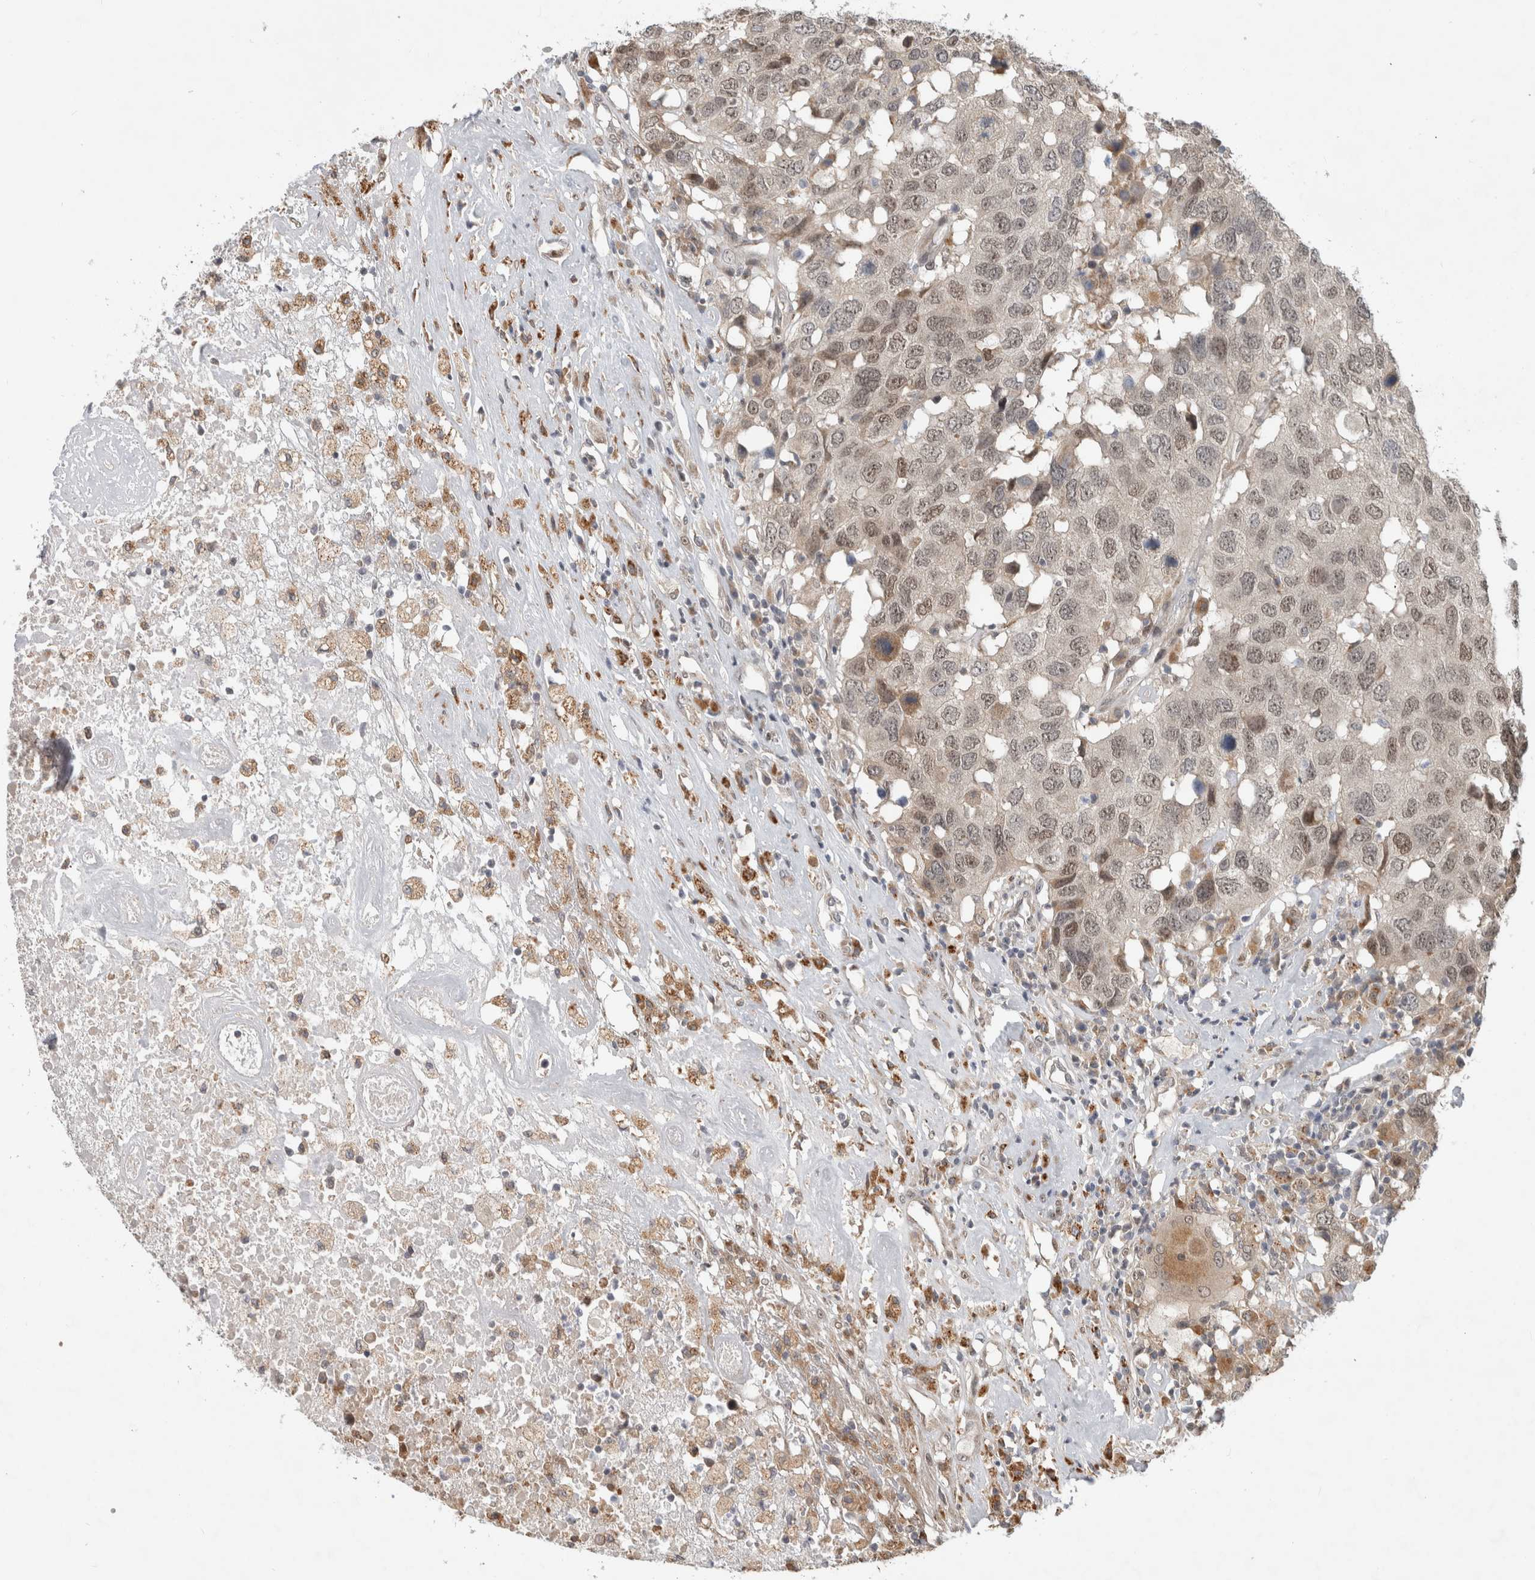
{"staining": {"intensity": "weak", "quantity": ">75%", "location": "nuclear"}, "tissue": "head and neck cancer", "cell_type": "Tumor cells", "image_type": "cancer", "snomed": [{"axis": "morphology", "description": "Squamous cell carcinoma, NOS"}, {"axis": "topography", "description": "Head-Neck"}], "caption": "A brown stain labels weak nuclear positivity of a protein in human head and neck cancer (squamous cell carcinoma) tumor cells.", "gene": "NAB2", "patient": {"sex": "male", "age": 66}}